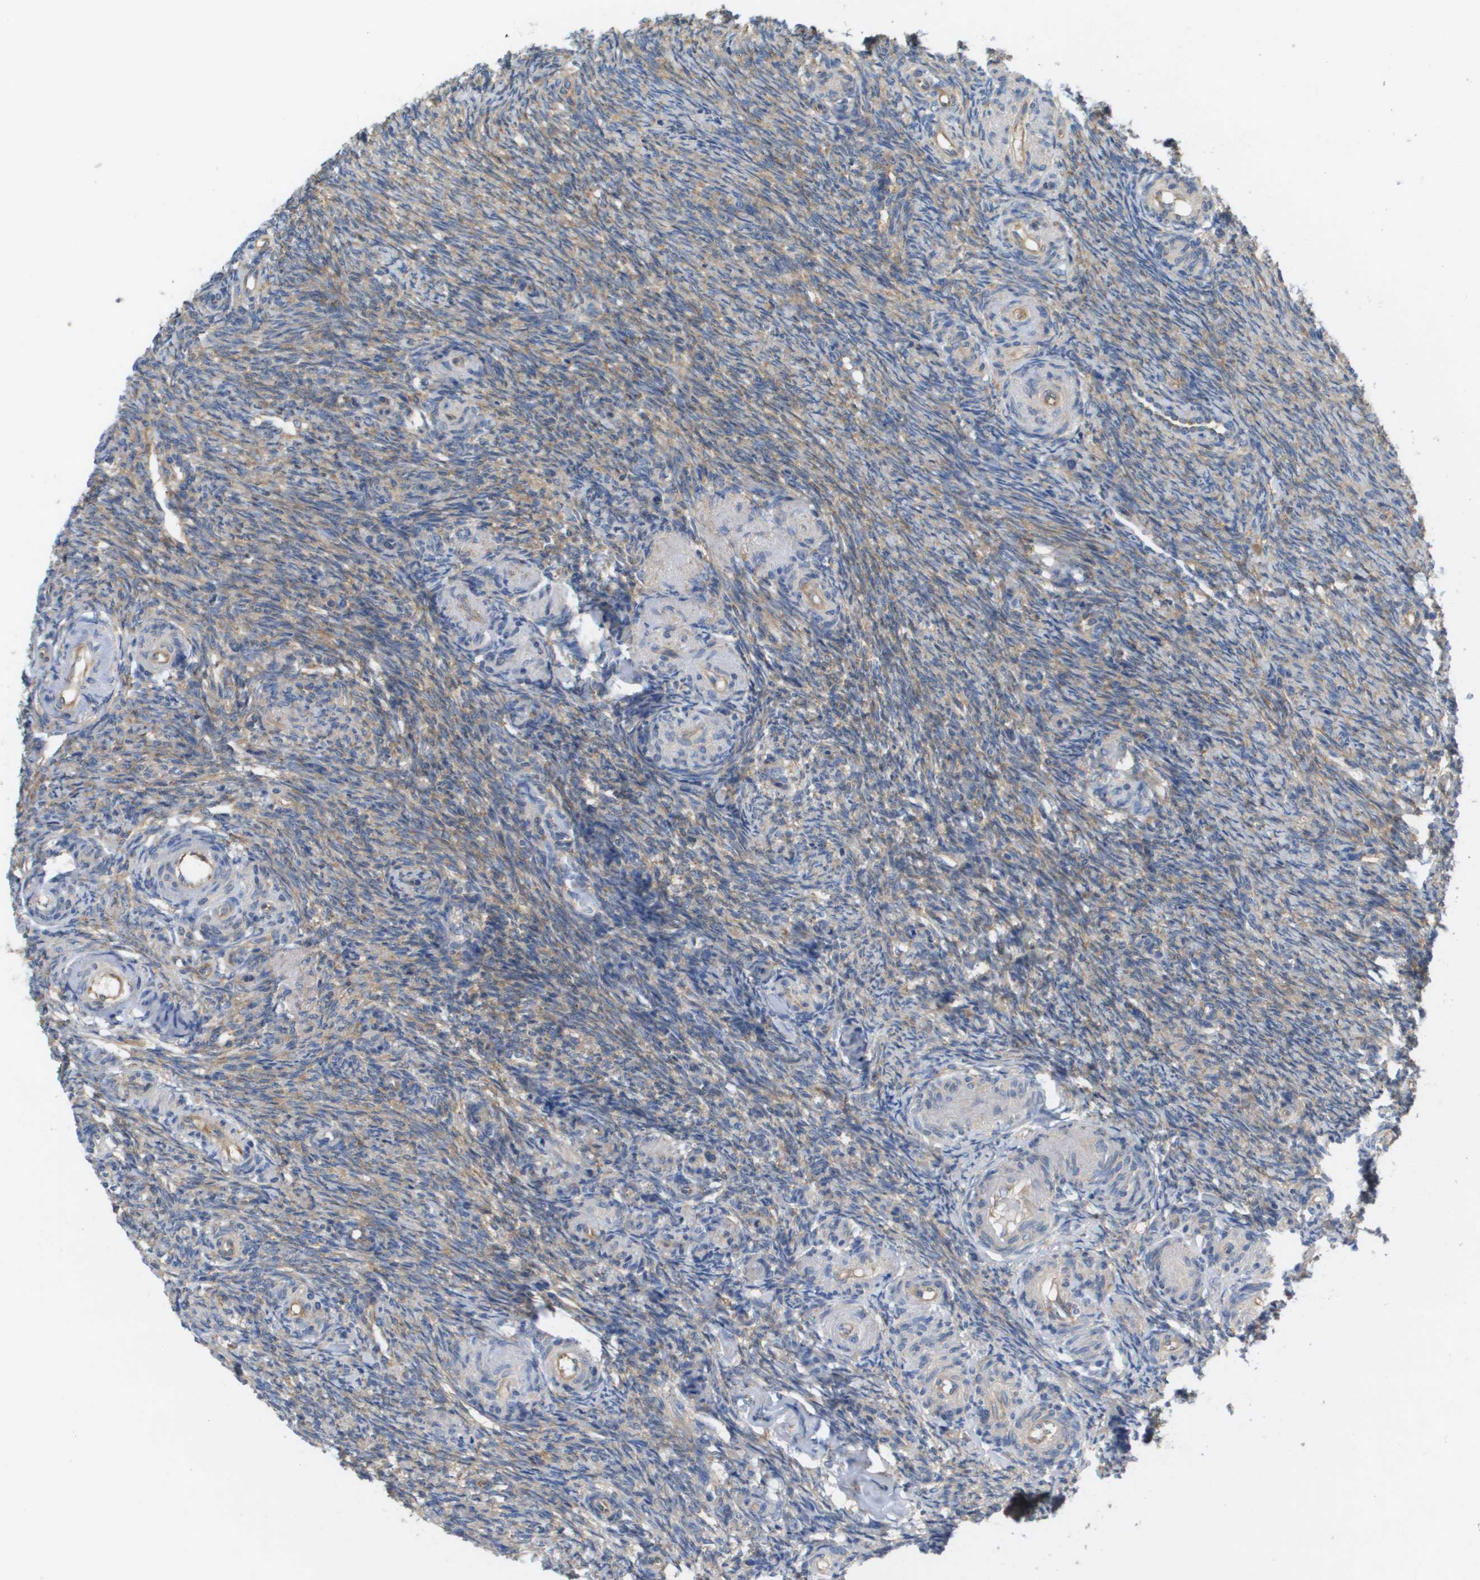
{"staining": {"intensity": "weak", "quantity": "25%-75%", "location": "cytoplasmic/membranous"}, "tissue": "ovary", "cell_type": "Follicle cells", "image_type": "normal", "snomed": [{"axis": "morphology", "description": "Normal tissue, NOS"}, {"axis": "topography", "description": "Ovary"}], "caption": "A high-resolution image shows IHC staining of normal ovary, which exhibits weak cytoplasmic/membranous expression in about 25%-75% of follicle cells.", "gene": "EIF4G2", "patient": {"sex": "female", "age": 41}}